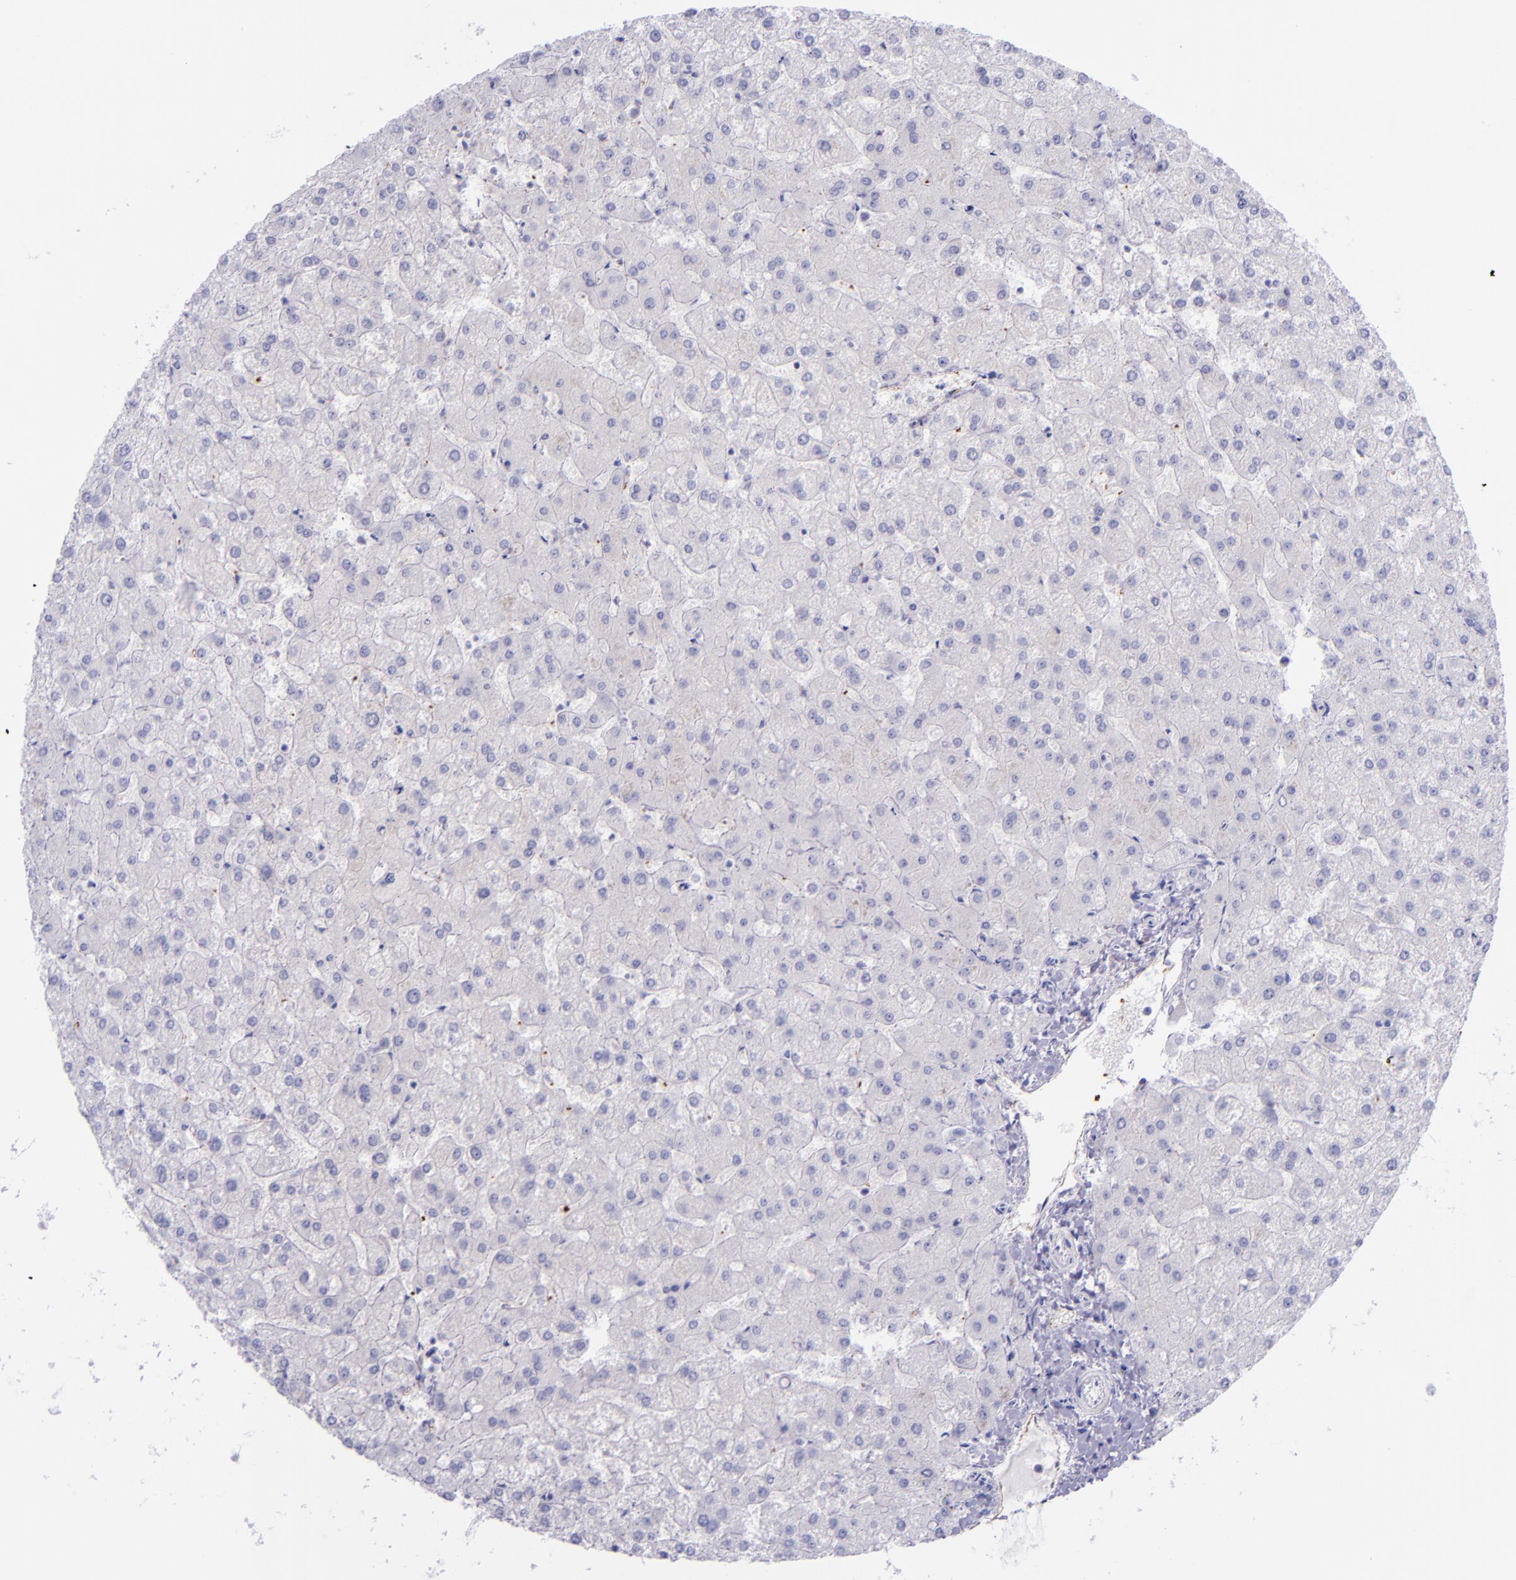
{"staining": {"intensity": "negative", "quantity": "none", "location": "none"}, "tissue": "liver", "cell_type": "Cholangiocytes", "image_type": "normal", "snomed": [{"axis": "morphology", "description": "Normal tissue, NOS"}, {"axis": "topography", "description": "Liver"}], "caption": "IHC of benign human liver displays no staining in cholangiocytes. Nuclei are stained in blue.", "gene": "SELE", "patient": {"sex": "female", "age": 32}}